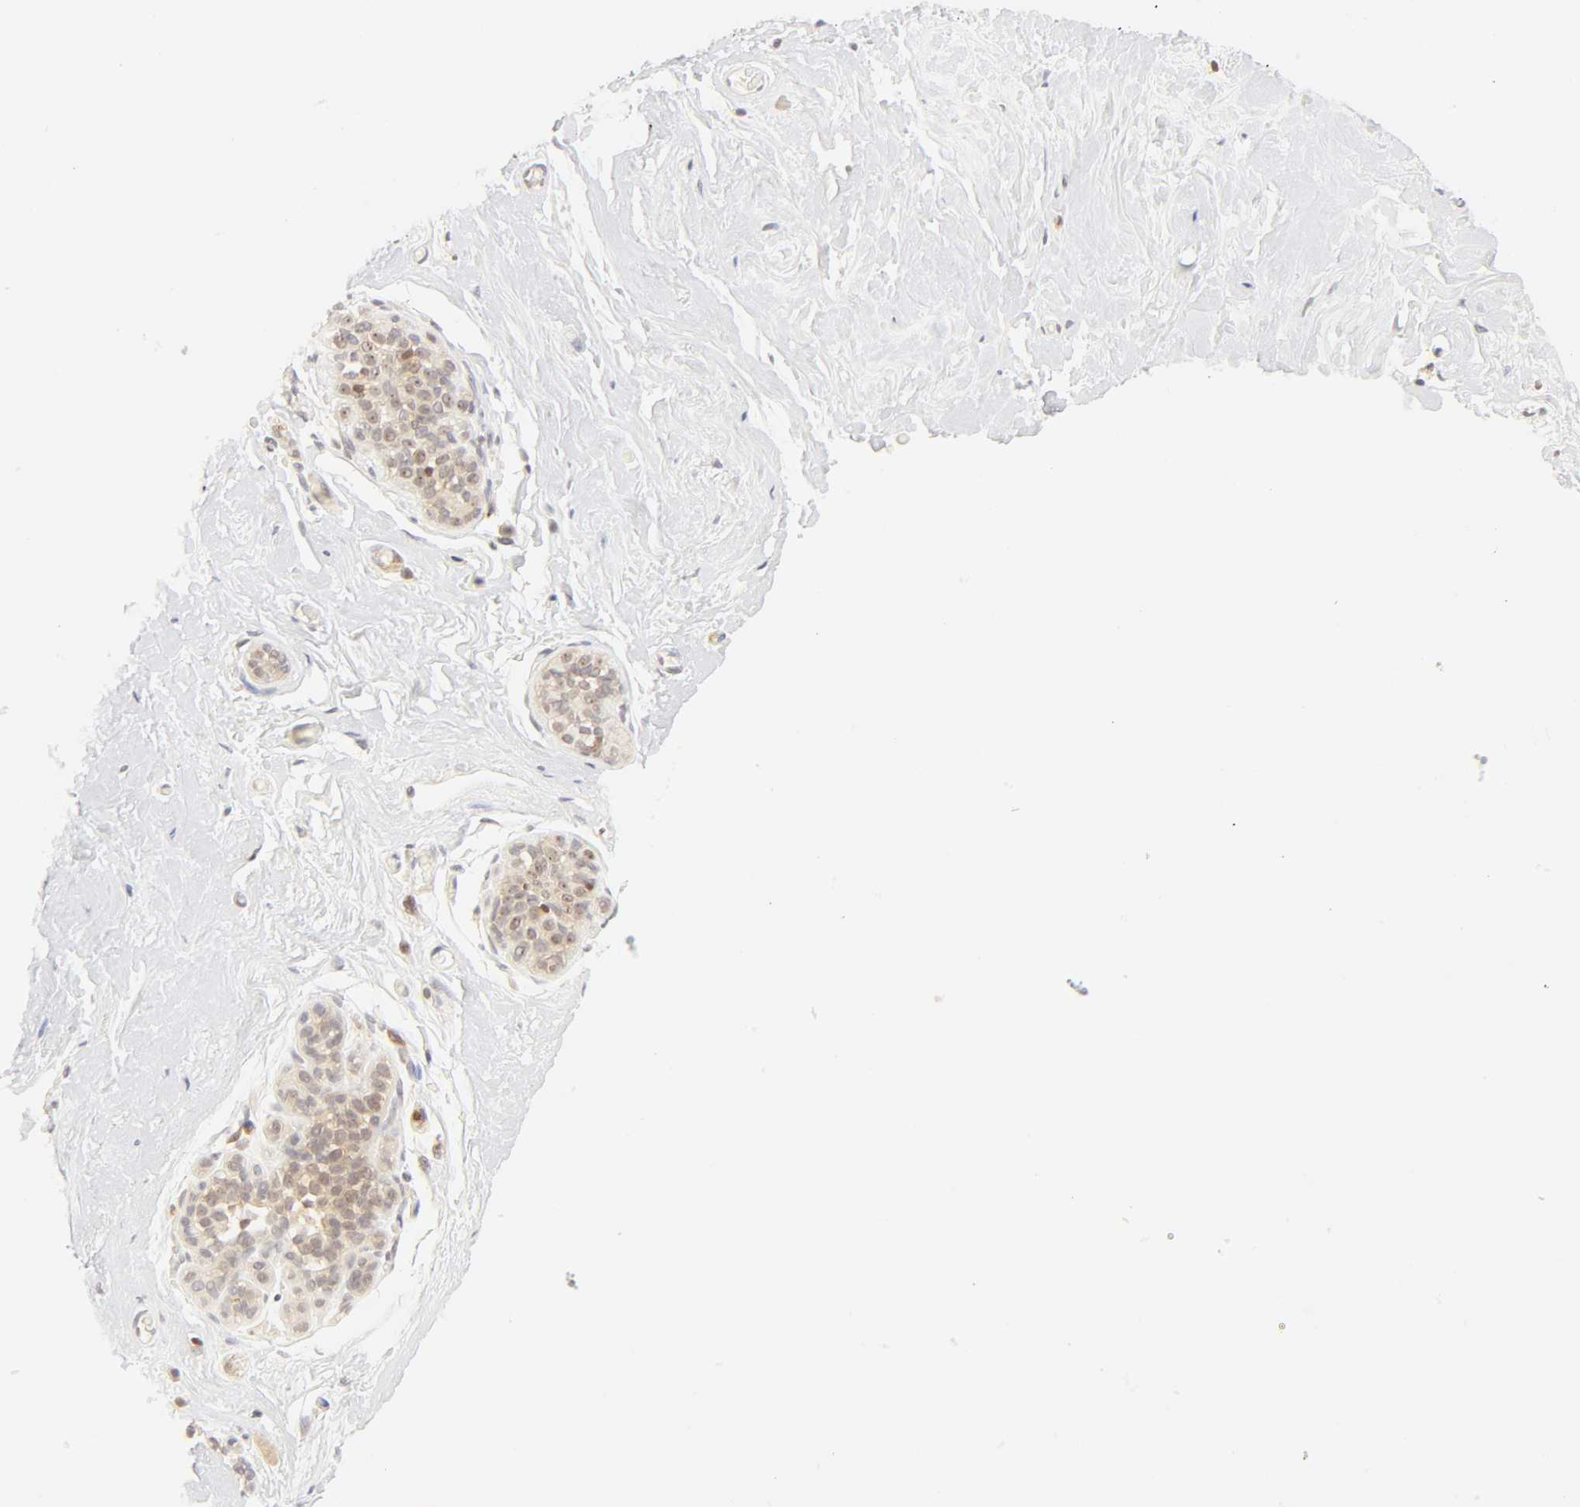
{"staining": {"intensity": "negative", "quantity": "none", "location": "none"}, "tissue": "breast", "cell_type": "Adipocytes", "image_type": "normal", "snomed": [{"axis": "morphology", "description": "Normal tissue, NOS"}, {"axis": "topography", "description": "Breast"}], "caption": "An immunohistochemistry (IHC) image of normal breast is shown. There is no staining in adipocytes of breast. Brightfield microscopy of IHC stained with DAB (3,3'-diaminobenzidine) (brown) and hematoxylin (blue), captured at high magnification.", "gene": "KIF2A", "patient": {"sex": "female", "age": 75}}